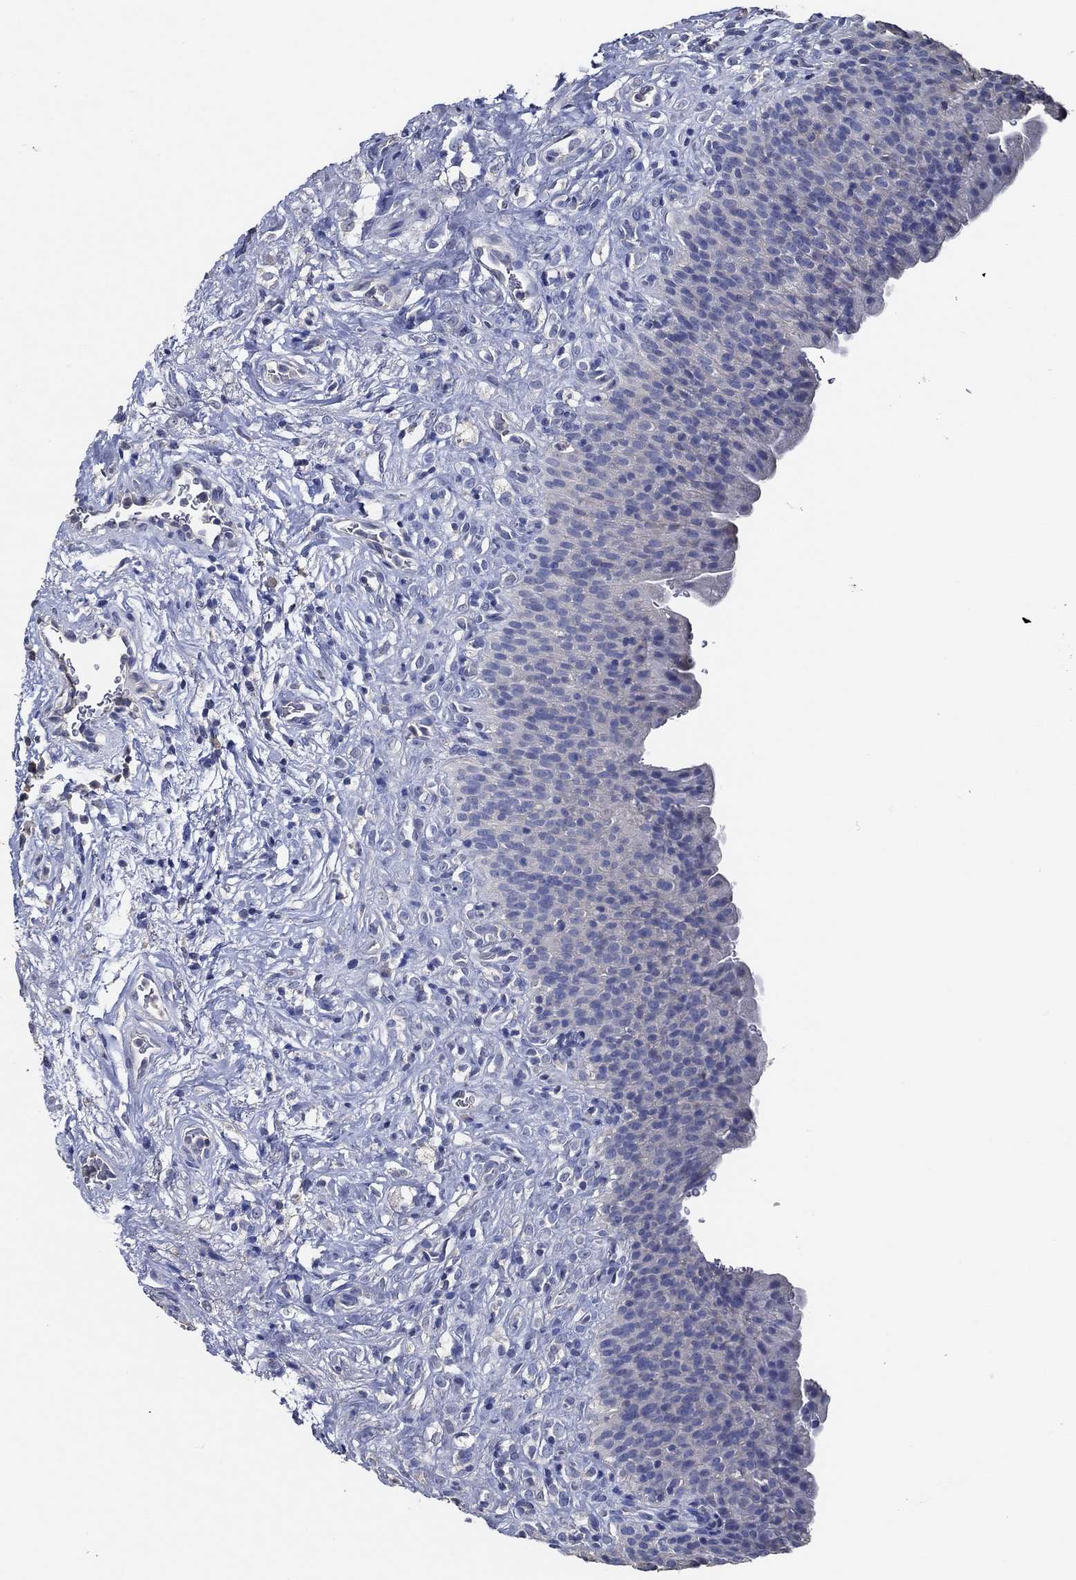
{"staining": {"intensity": "negative", "quantity": "none", "location": "none"}, "tissue": "urinary bladder", "cell_type": "Urothelial cells", "image_type": "normal", "snomed": [{"axis": "morphology", "description": "Normal tissue, NOS"}, {"axis": "topography", "description": "Urinary bladder"}], "caption": "Urothelial cells show no significant expression in benign urinary bladder. Brightfield microscopy of immunohistochemistry (IHC) stained with DAB (brown) and hematoxylin (blue), captured at high magnification.", "gene": "DOCK3", "patient": {"sex": "male", "age": 76}}